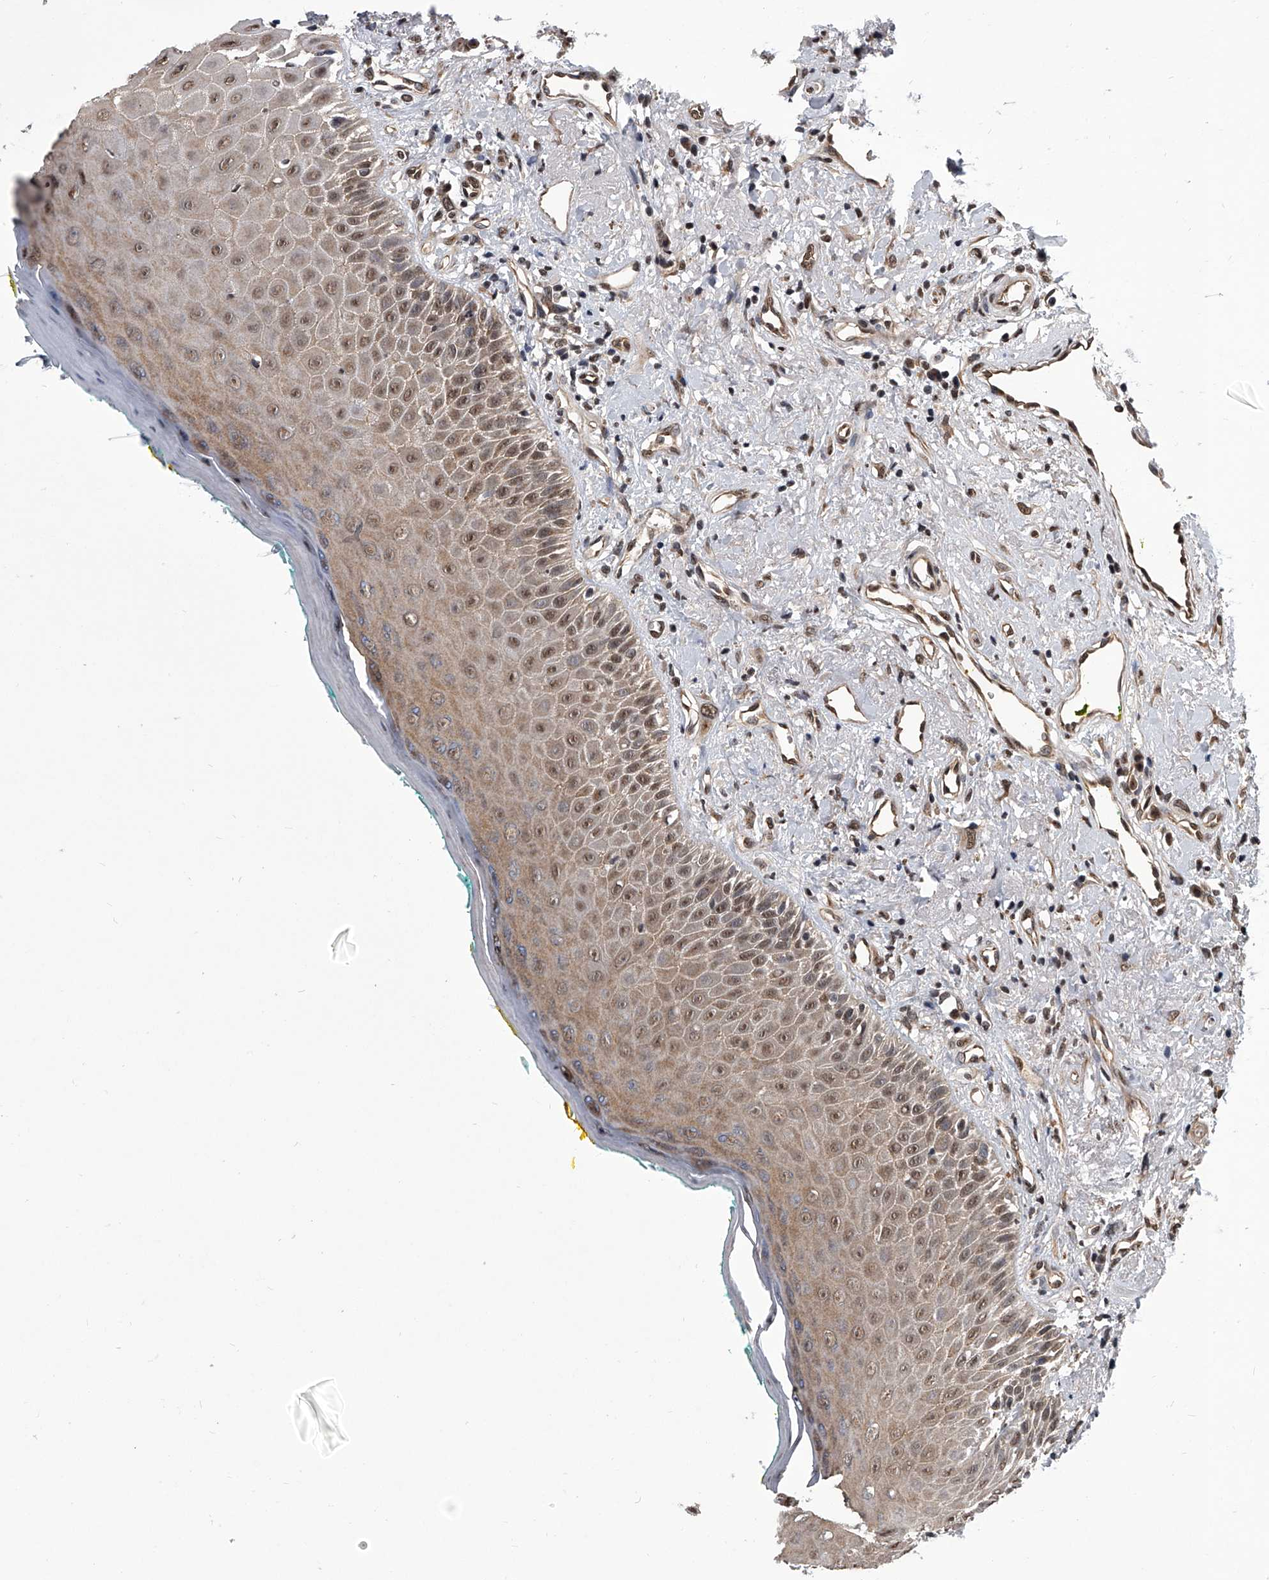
{"staining": {"intensity": "moderate", "quantity": "25%-75%", "location": "cytoplasmic/membranous,nuclear"}, "tissue": "oral mucosa", "cell_type": "Squamous epithelial cells", "image_type": "normal", "snomed": [{"axis": "morphology", "description": "Normal tissue, NOS"}, {"axis": "topography", "description": "Oral tissue"}], "caption": "IHC image of normal oral mucosa stained for a protein (brown), which demonstrates medium levels of moderate cytoplasmic/membranous,nuclear positivity in approximately 25%-75% of squamous epithelial cells.", "gene": "ZNF76", "patient": {"sex": "female", "age": 70}}